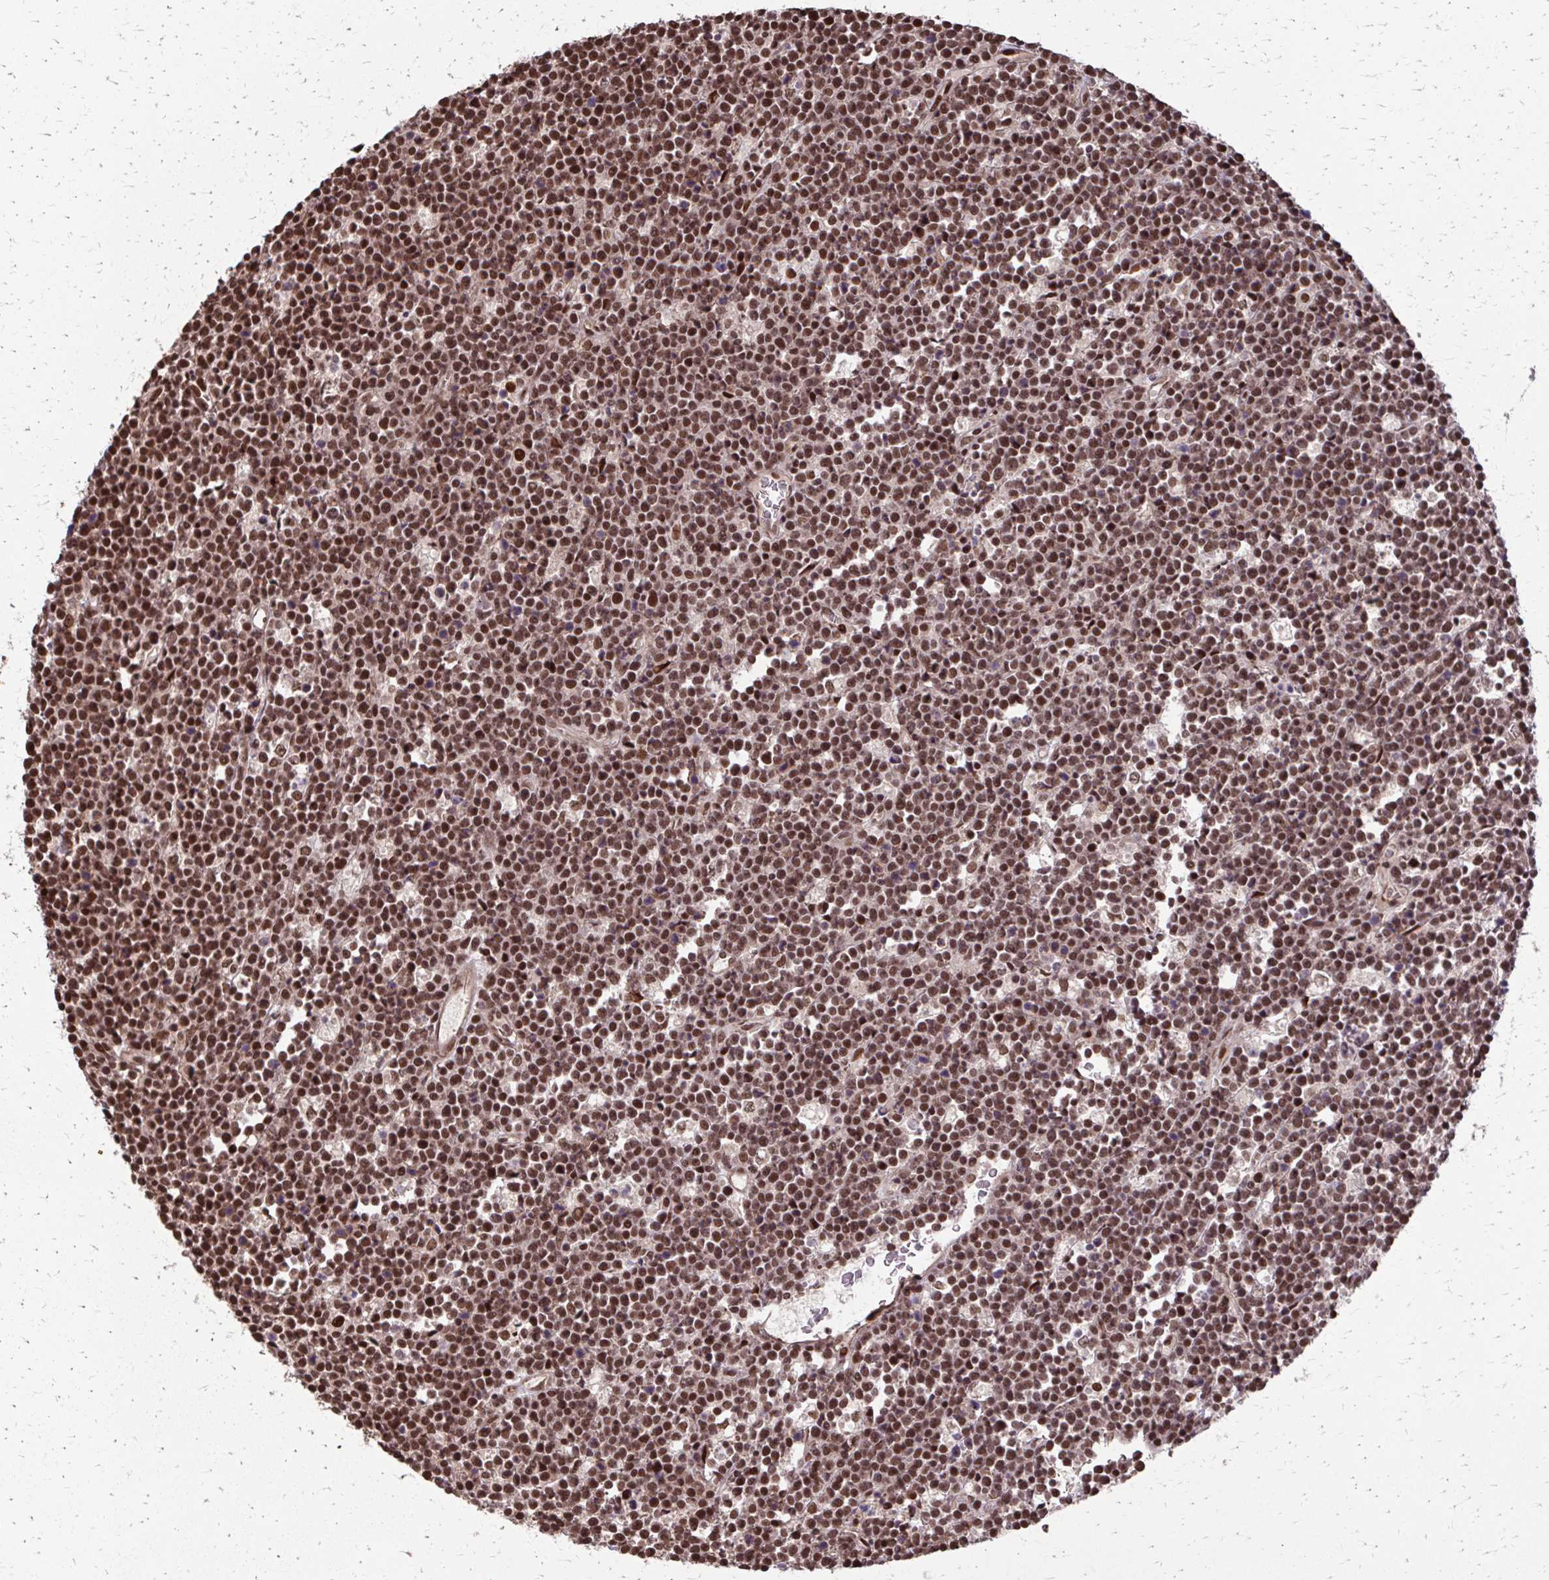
{"staining": {"intensity": "moderate", "quantity": ">75%", "location": "nuclear"}, "tissue": "lymphoma", "cell_type": "Tumor cells", "image_type": "cancer", "snomed": [{"axis": "morphology", "description": "Malignant lymphoma, non-Hodgkin's type, High grade"}, {"axis": "topography", "description": "Ovary"}], "caption": "Immunohistochemistry (IHC) photomicrograph of neoplastic tissue: human malignant lymphoma, non-Hodgkin's type (high-grade) stained using immunohistochemistry shows medium levels of moderate protein expression localized specifically in the nuclear of tumor cells, appearing as a nuclear brown color.", "gene": "SS18", "patient": {"sex": "female", "age": 56}}